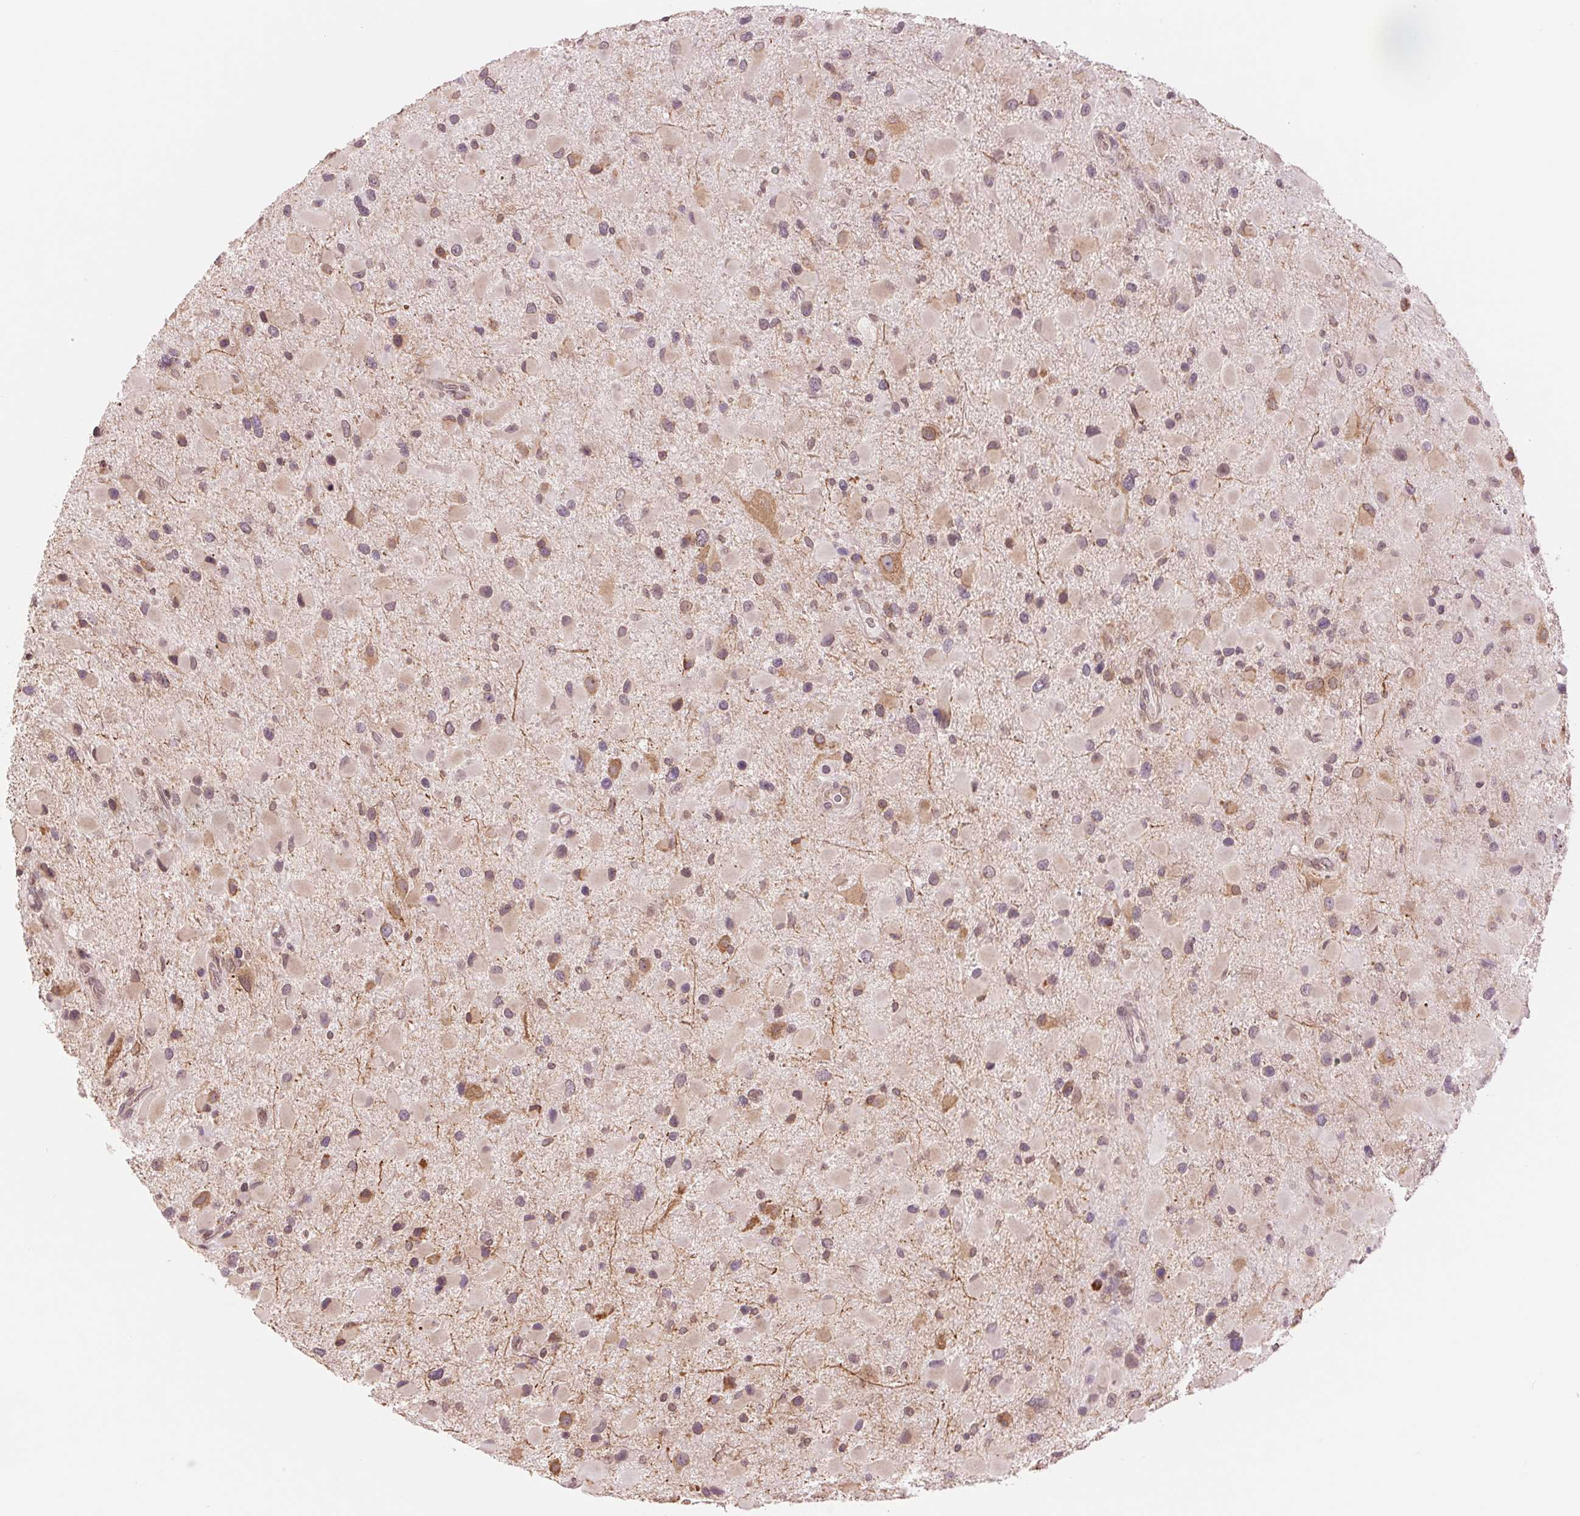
{"staining": {"intensity": "weak", "quantity": "25%-75%", "location": "cytoplasmic/membranous"}, "tissue": "glioma", "cell_type": "Tumor cells", "image_type": "cancer", "snomed": [{"axis": "morphology", "description": "Glioma, malignant, Low grade"}, {"axis": "topography", "description": "Brain"}], "caption": "This is an image of immunohistochemistry (IHC) staining of glioma, which shows weak staining in the cytoplasmic/membranous of tumor cells.", "gene": "TECR", "patient": {"sex": "female", "age": 32}}